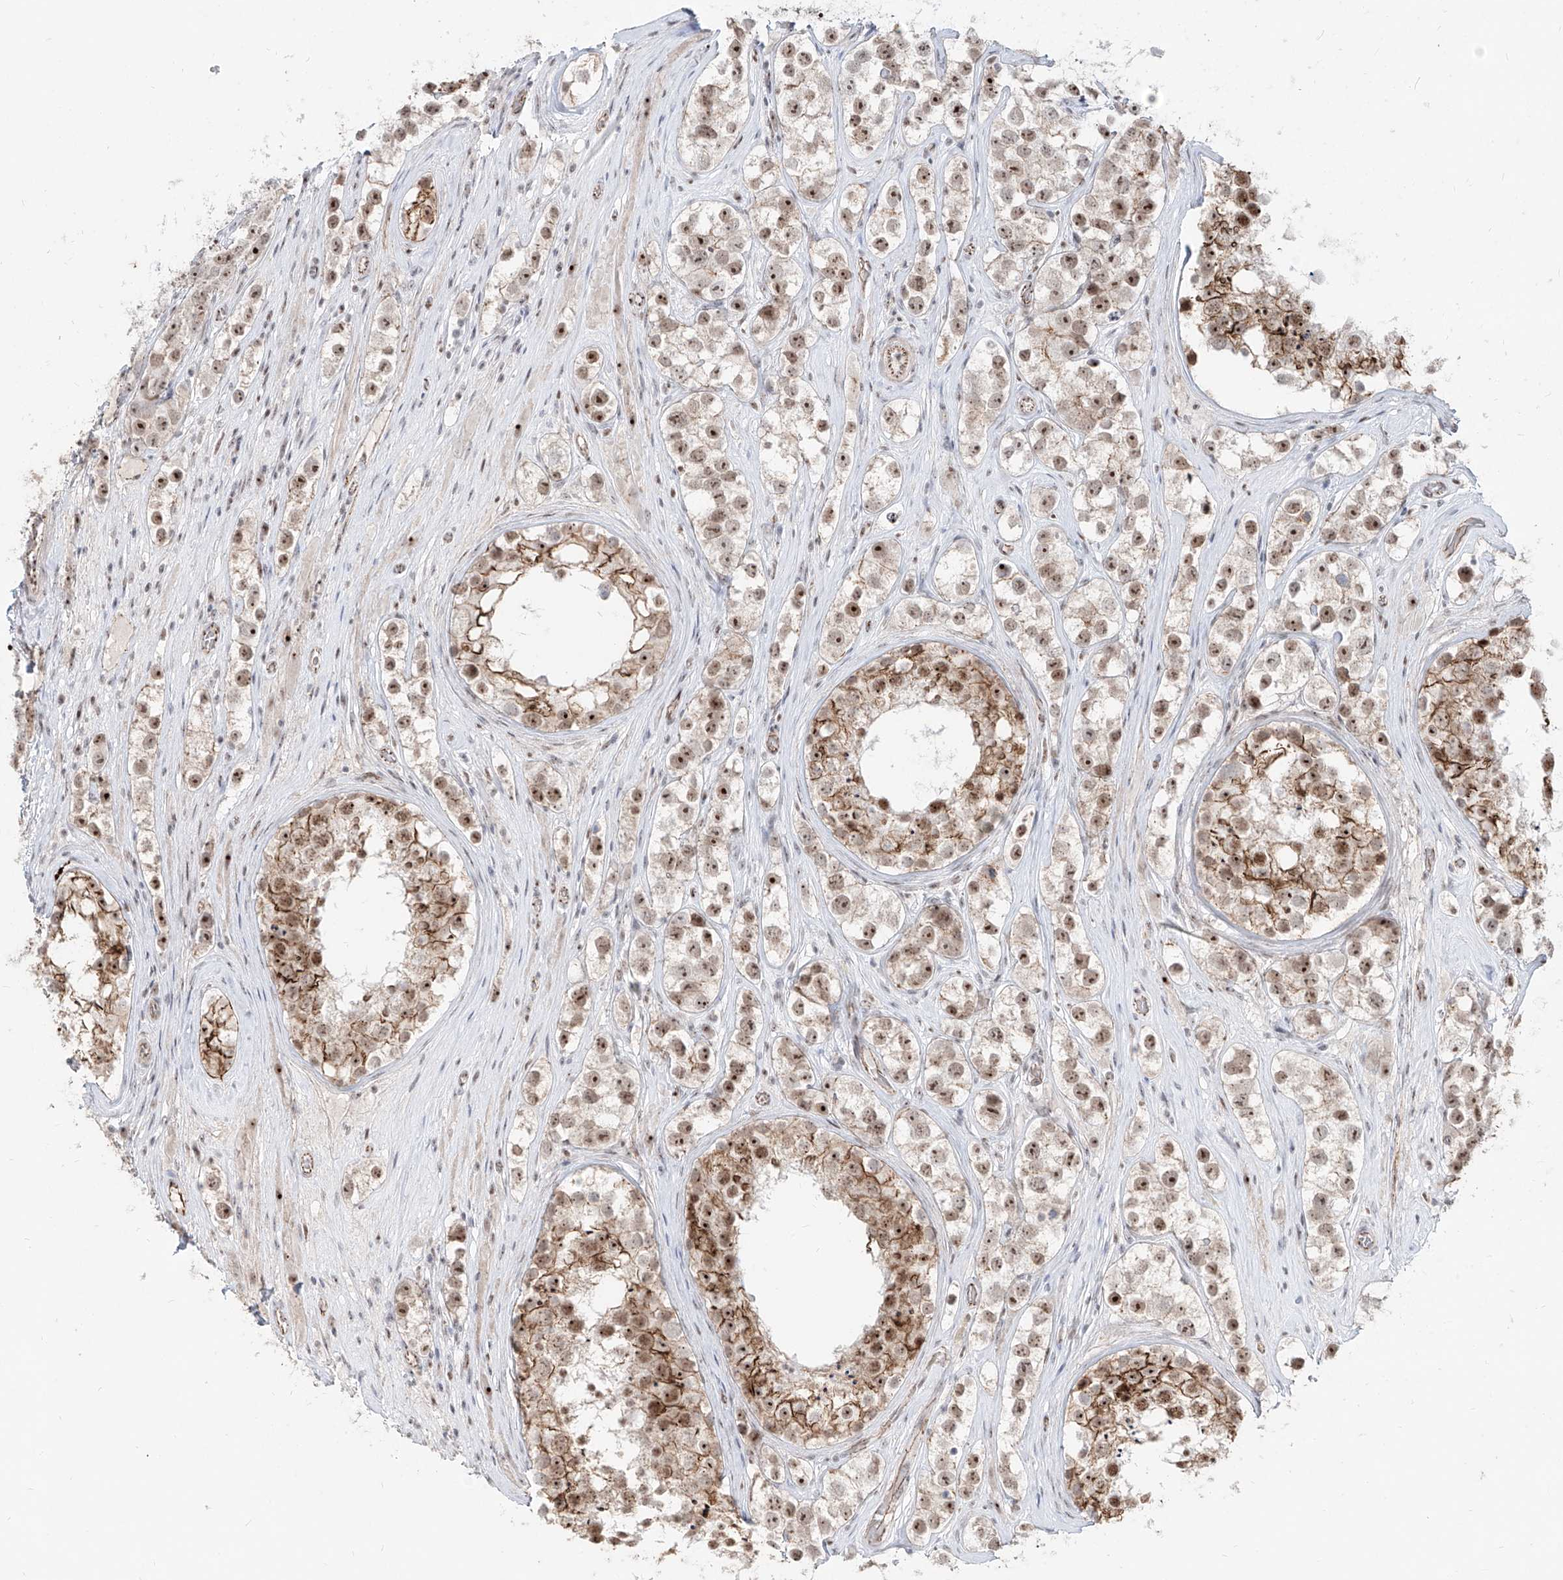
{"staining": {"intensity": "moderate", "quantity": ">75%", "location": "nuclear"}, "tissue": "testis cancer", "cell_type": "Tumor cells", "image_type": "cancer", "snomed": [{"axis": "morphology", "description": "Seminoma, NOS"}, {"axis": "topography", "description": "Testis"}], "caption": "Protein expression by immunohistochemistry (IHC) reveals moderate nuclear expression in about >75% of tumor cells in testis cancer (seminoma). (DAB (3,3'-diaminobenzidine) IHC with brightfield microscopy, high magnification).", "gene": "ZNF710", "patient": {"sex": "male", "age": 28}}